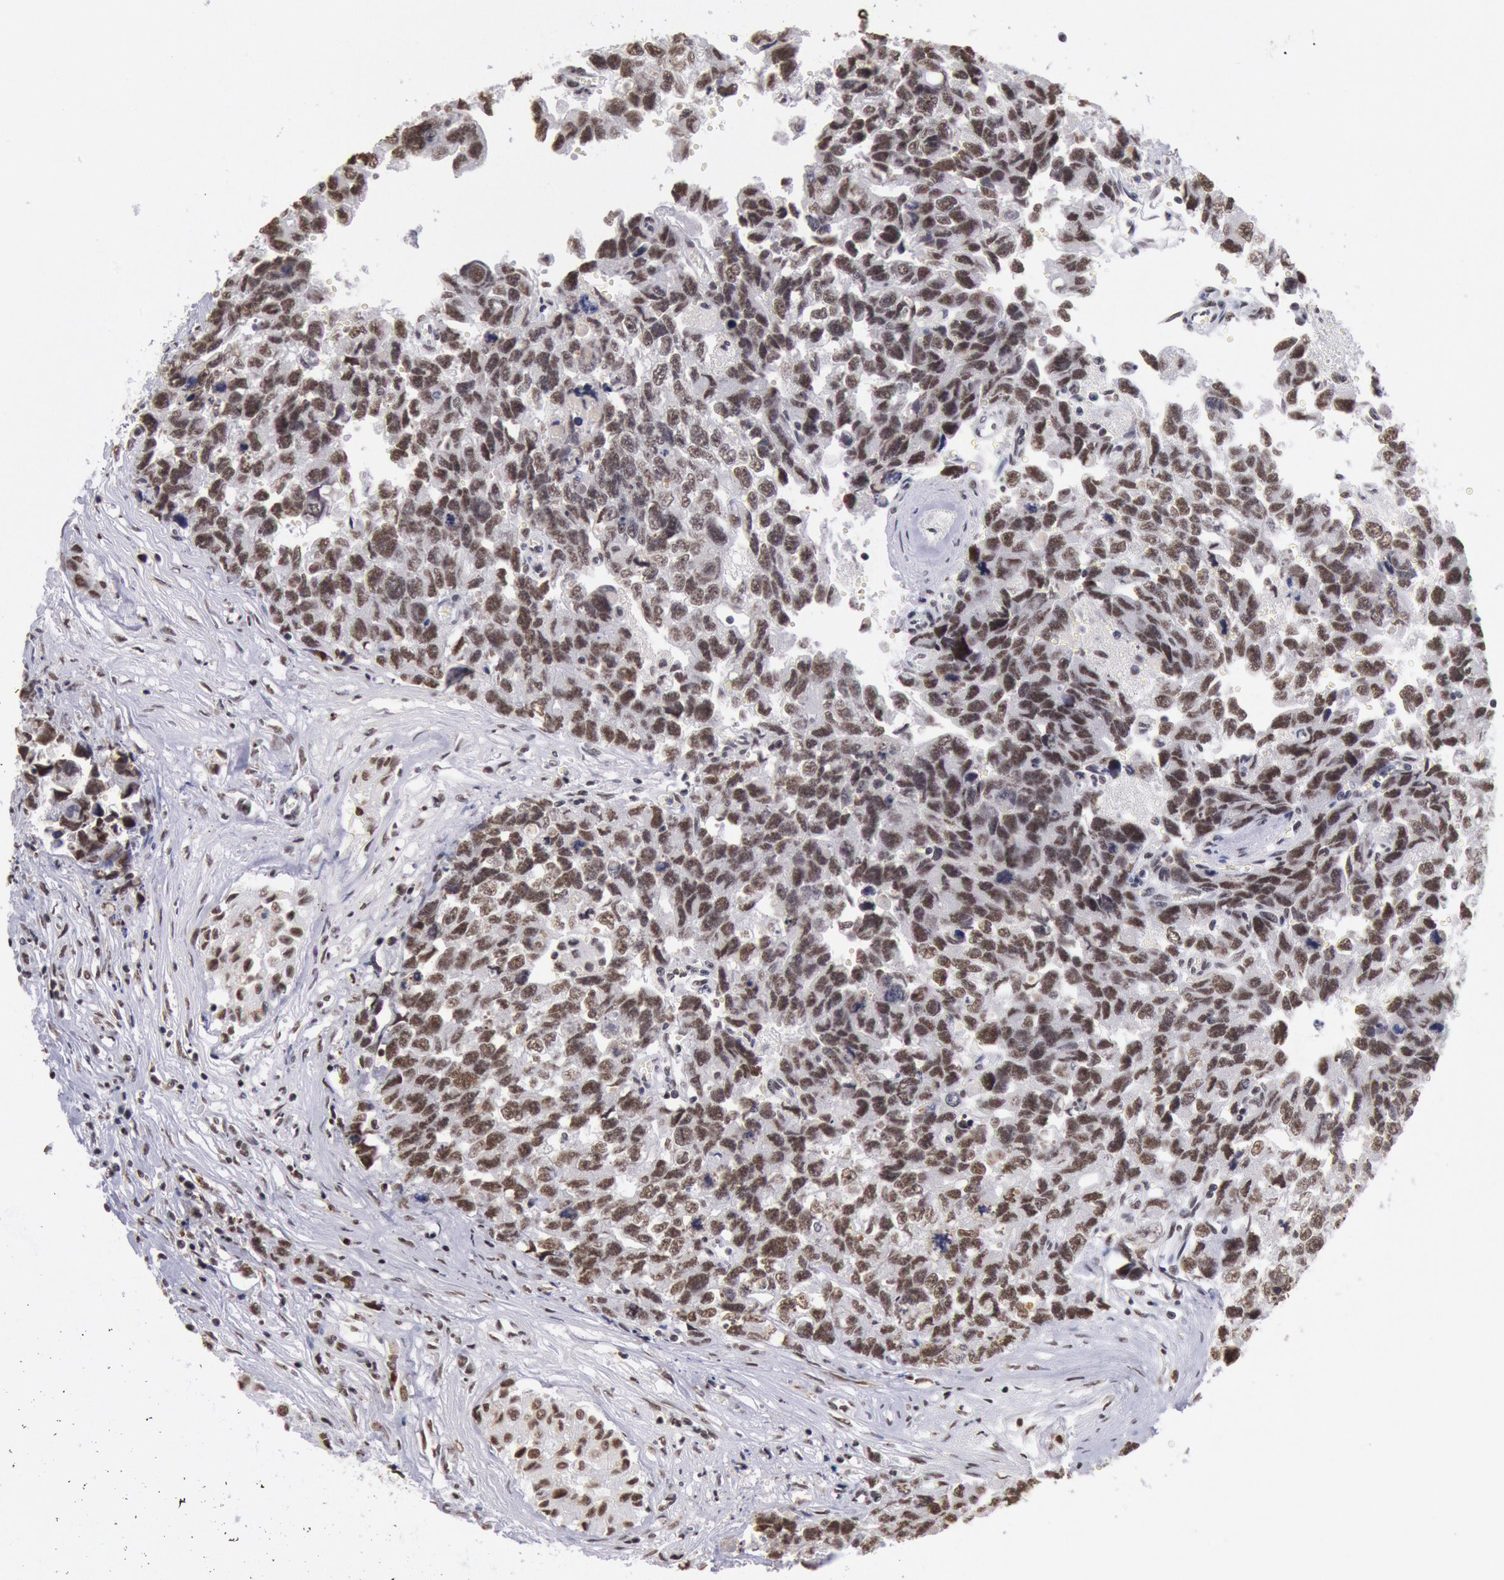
{"staining": {"intensity": "moderate", "quantity": ">75%", "location": "nuclear"}, "tissue": "testis cancer", "cell_type": "Tumor cells", "image_type": "cancer", "snomed": [{"axis": "morphology", "description": "Carcinoma, Embryonal, NOS"}, {"axis": "topography", "description": "Testis"}], "caption": "High-power microscopy captured an immunohistochemistry histopathology image of testis cancer, revealing moderate nuclear expression in approximately >75% of tumor cells. (DAB IHC with brightfield microscopy, high magnification).", "gene": "SNRPD3", "patient": {"sex": "male", "age": 31}}